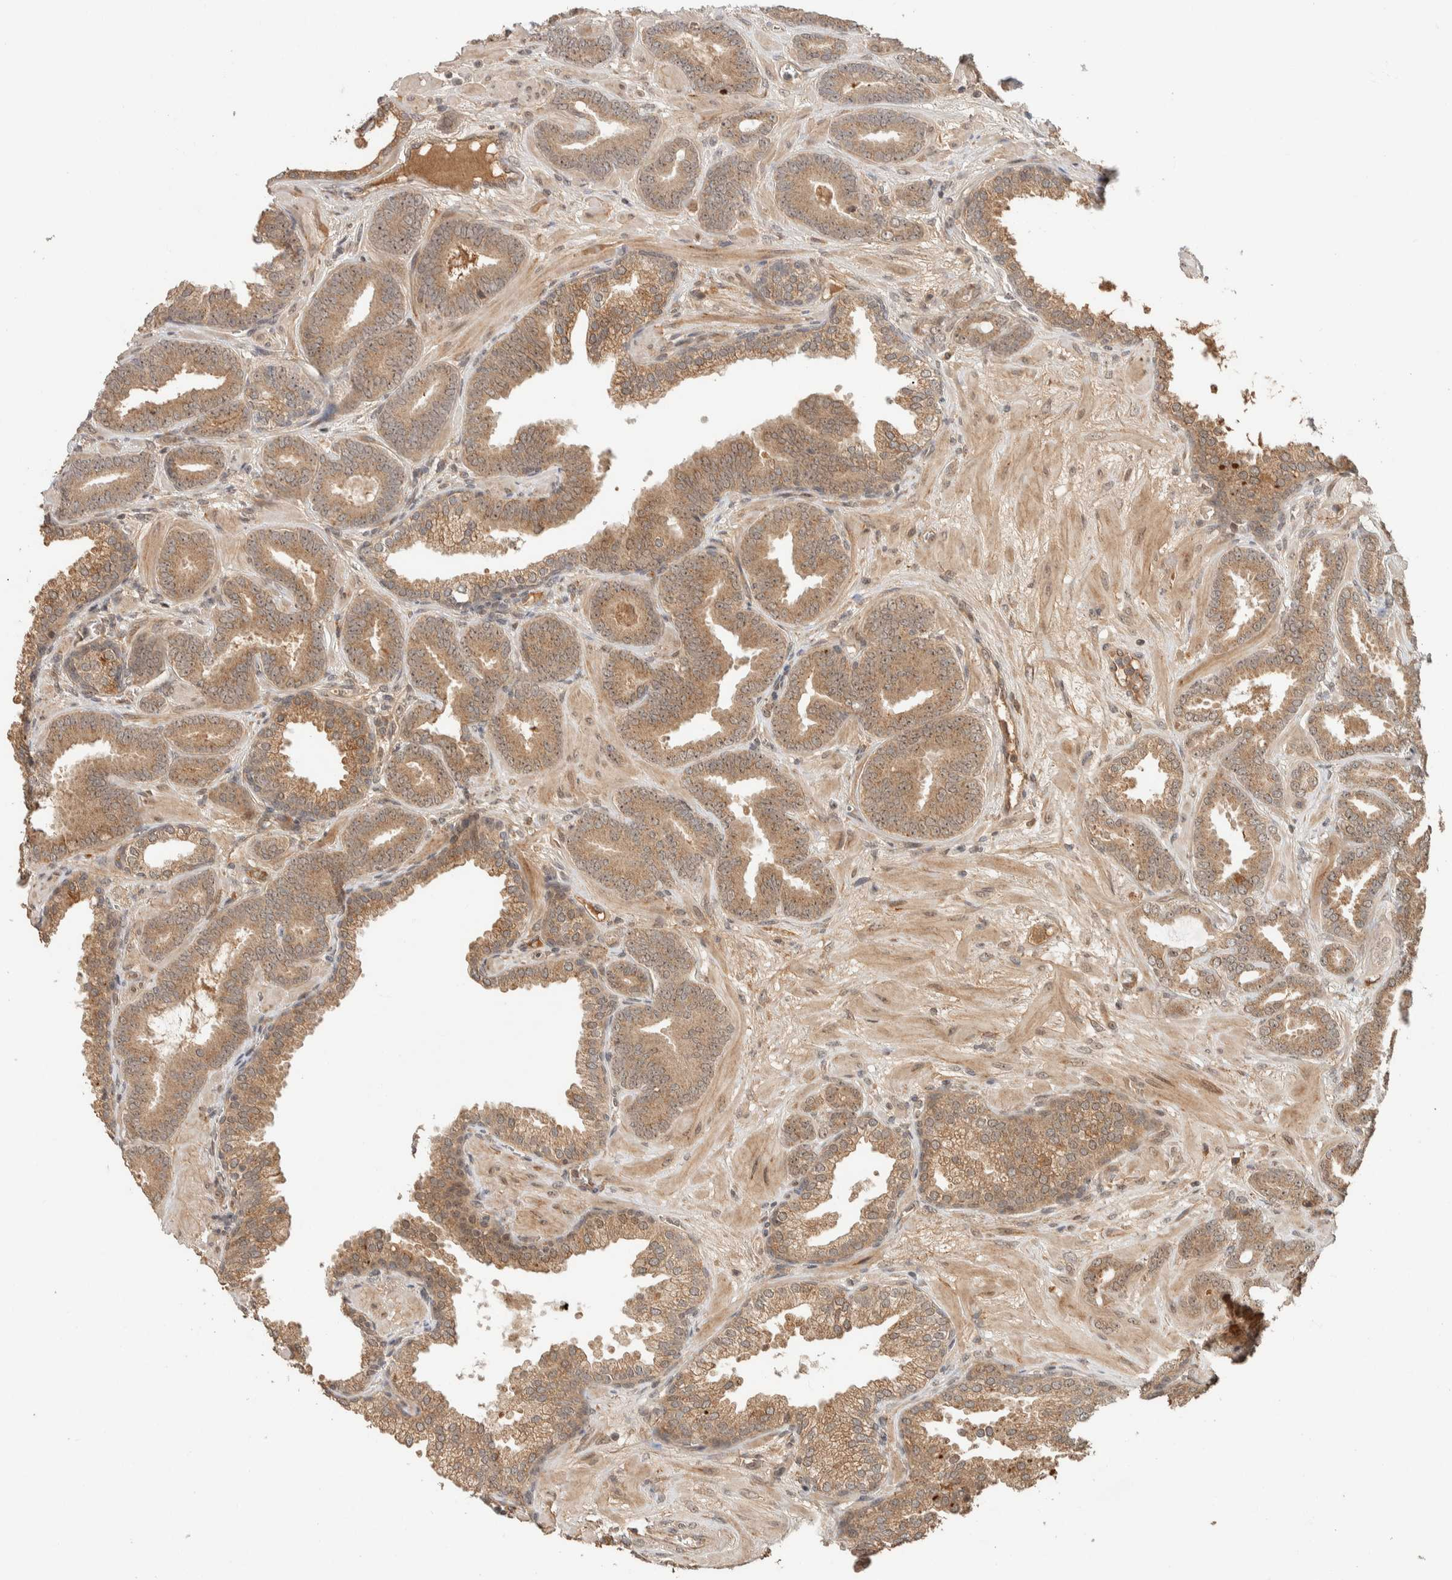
{"staining": {"intensity": "moderate", "quantity": ">75%", "location": "cytoplasmic/membranous"}, "tissue": "prostate cancer", "cell_type": "Tumor cells", "image_type": "cancer", "snomed": [{"axis": "morphology", "description": "Adenocarcinoma, Low grade"}, {"axis": "topography", "description": "Prostate"}], "caption": "An image showing moderate cytoplasmic/membranous staining in about >75% of tumor cells in low-grade adenocarcinoma (prostate), as visualized by brown immunohistochemical staining.", "gene": "ZBTB2", "patient": {"sex": "male", "age": 62}}